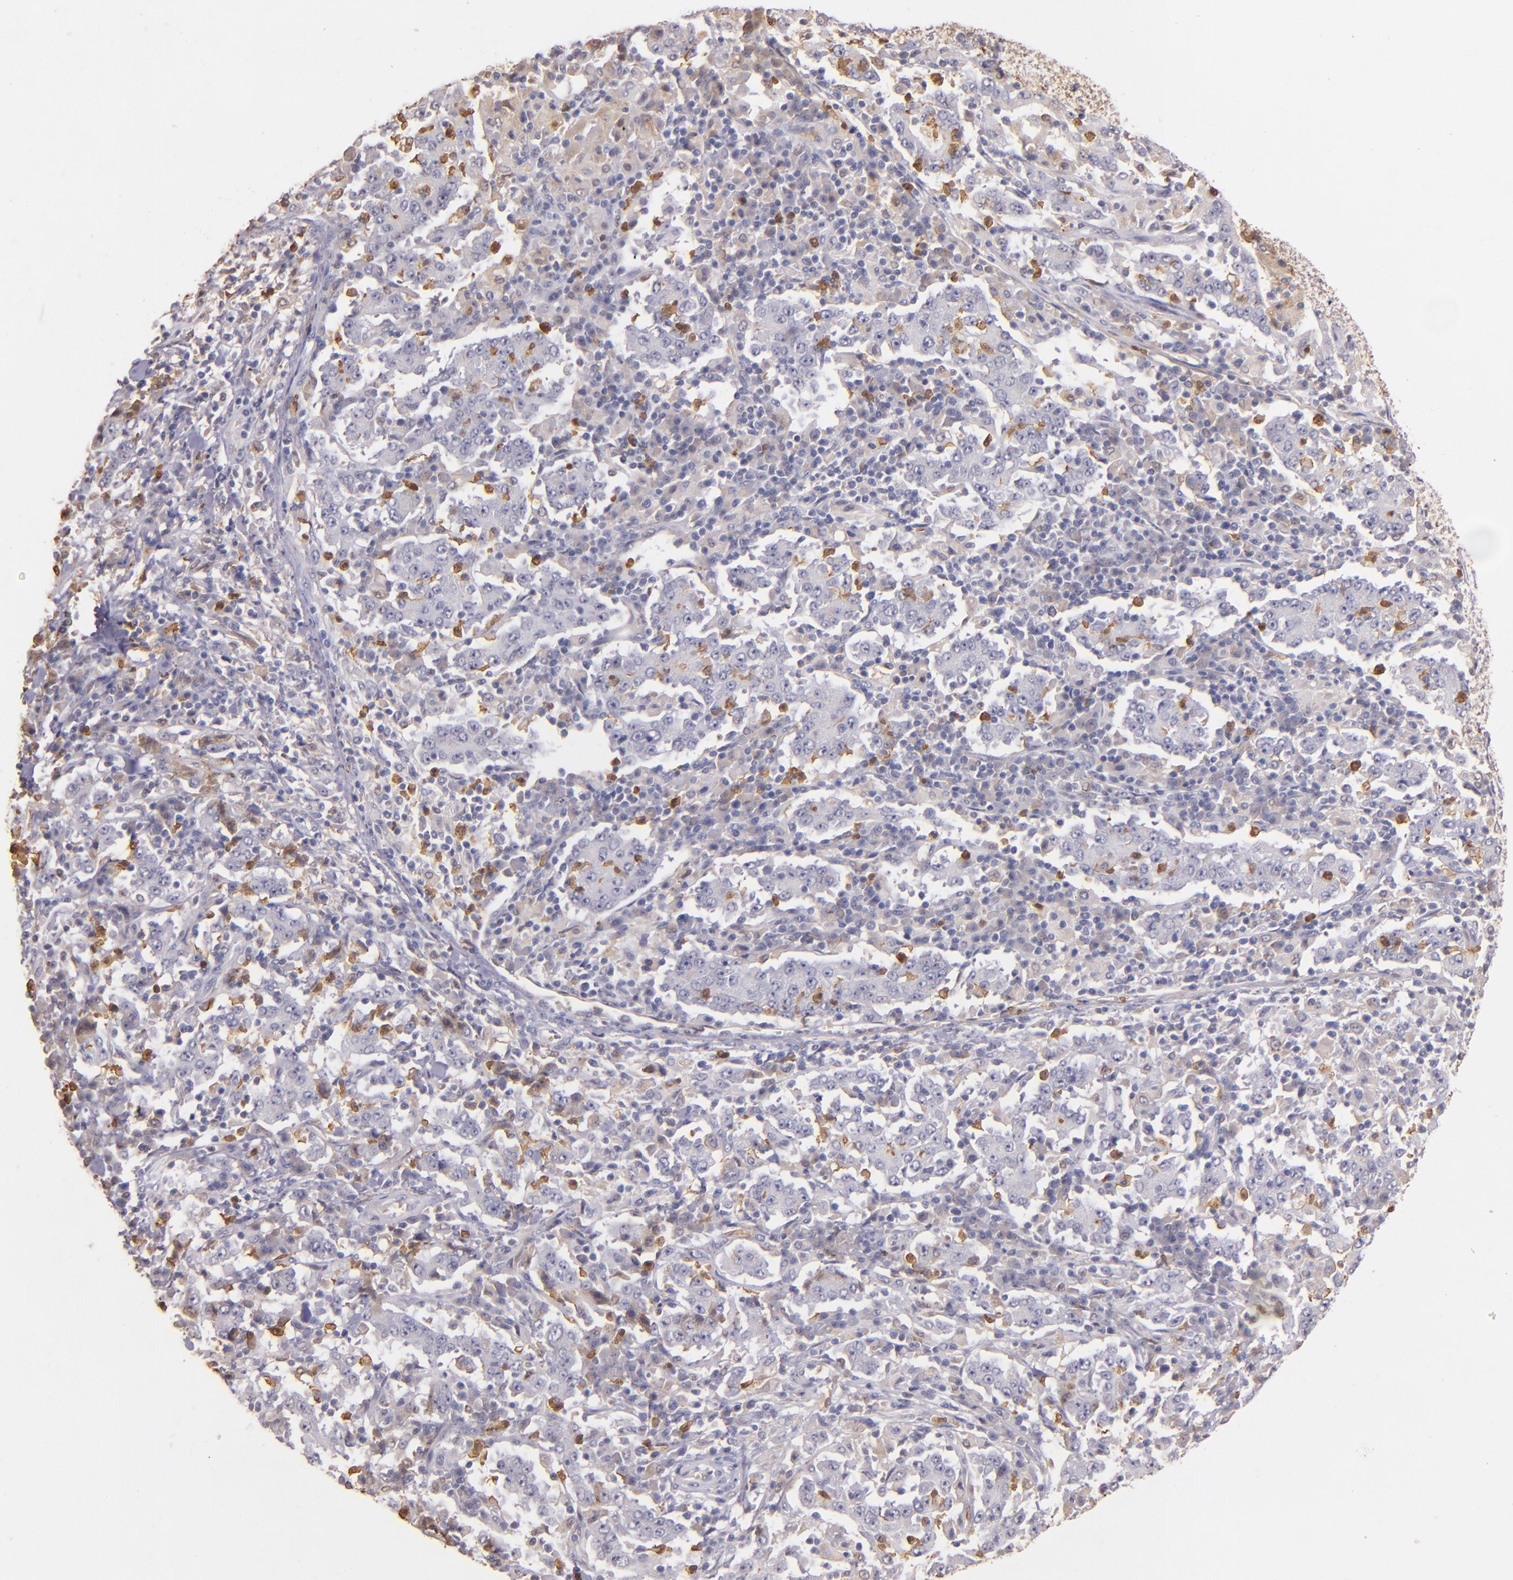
{"staining": {"intensity": "moderate", "quantity": "25%-75%", "location": "cytoplasmic/membranous"}, "tissue": "stomach cancer", "cell_type": "Tumor cells", "image_type": "cancer", "snomed": [{"axis": "morphology", "description": "Normal tissue, NOS"}, {"axis": "morphology", "description": "Adenocarcinoma, NOS"}, {"axis": "topography", "description": "Stomach, upper"}, {"axis": "topography", "description": "Stomach"}], "caption": "Immunohistochemical staining of adenocarcinoma (stomach) displays medium levels of moderate cytoplasmic/membranous protein expression in approximately 25%-75% of tumor cells.", "gene": "PTS", "patient": {"sex": "male", "age": 59}}